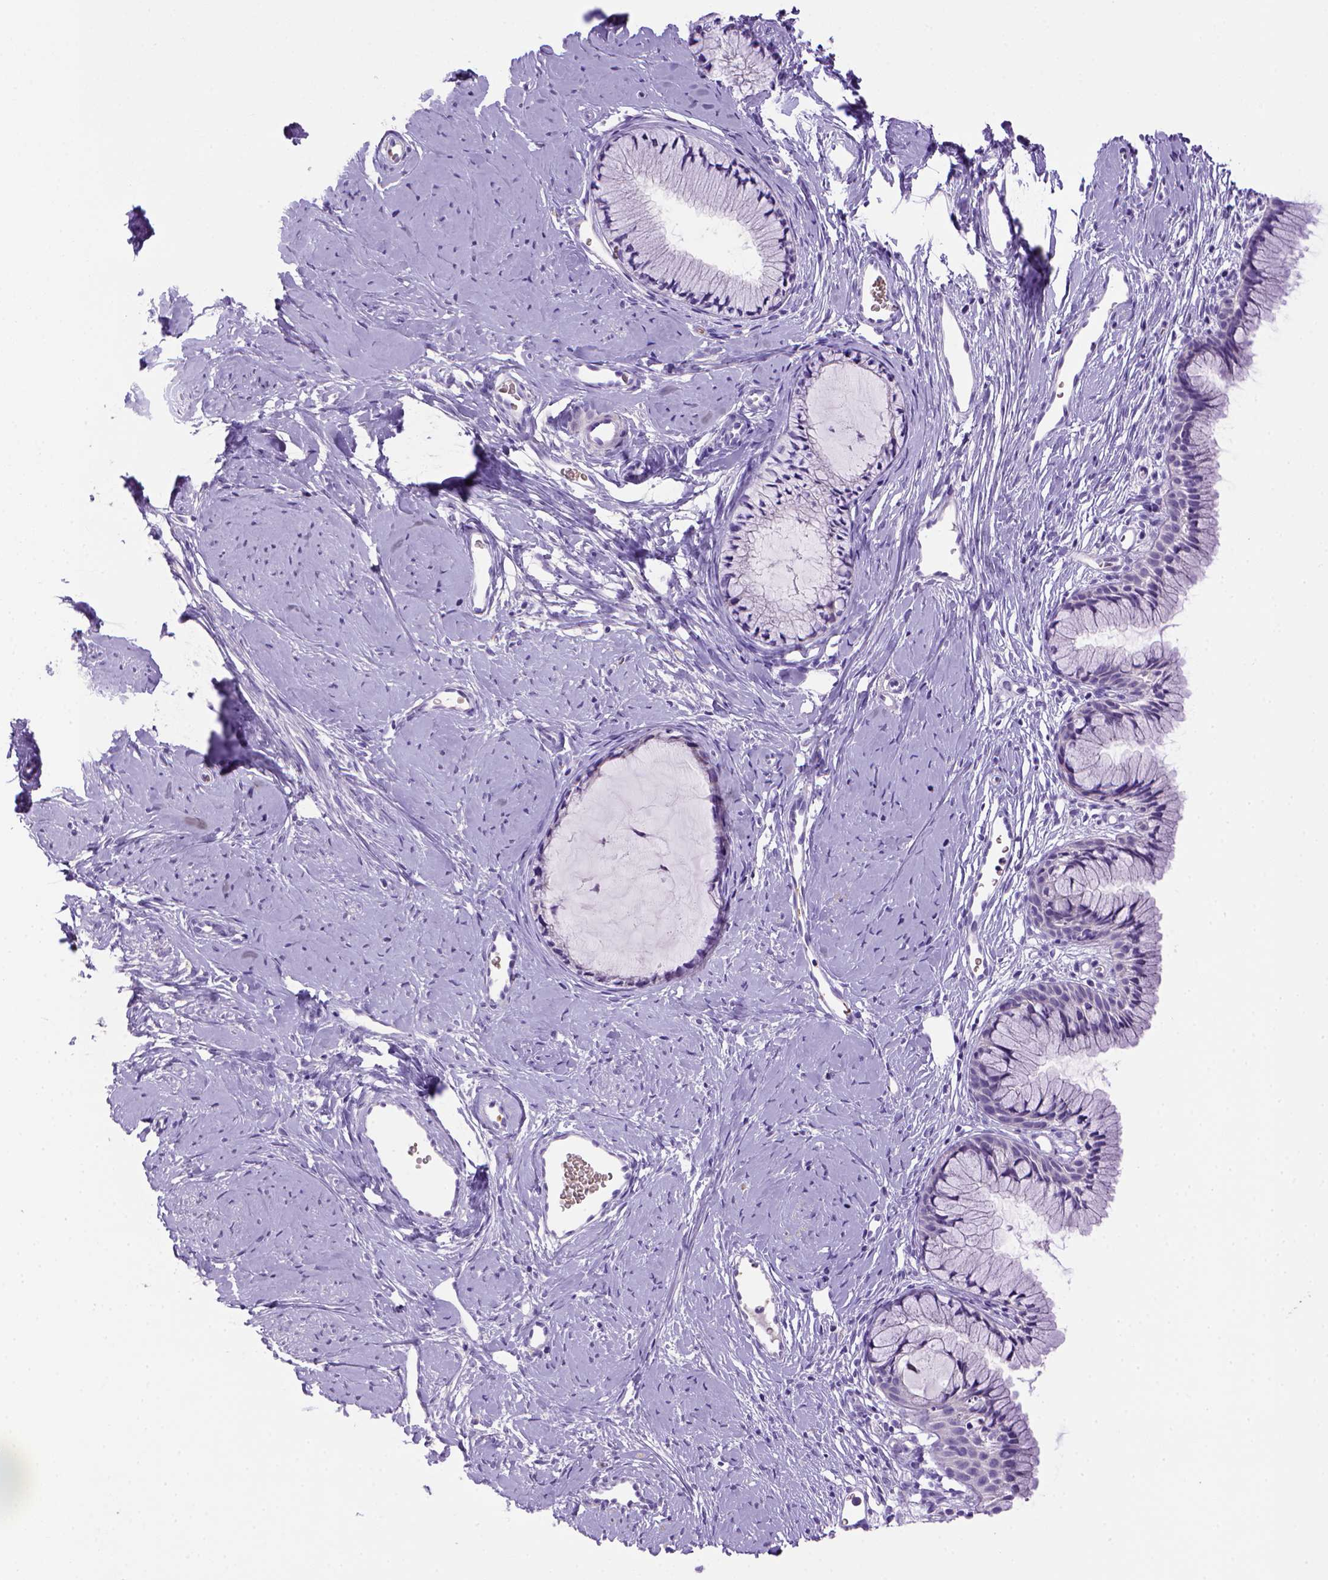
{"staining": {"intensity": "negative", "quantity": "none", "location": "none"}, "tissue": "cervix", "cell_type": "Glandular cells", "image_type": "normal", "snomed": [{"axis": "morphology", "description": "Normal tissue, NOS"}, {"axis": "topography", "description": "Cervix"}], "caption": "Glandular cells show no significant positivity in unremarkable cervix. (Immunohistochemistry, brightfield microscopy, high magnification).", "gene": "BAAT", "patient": {"sex": "female", "age": 40}}